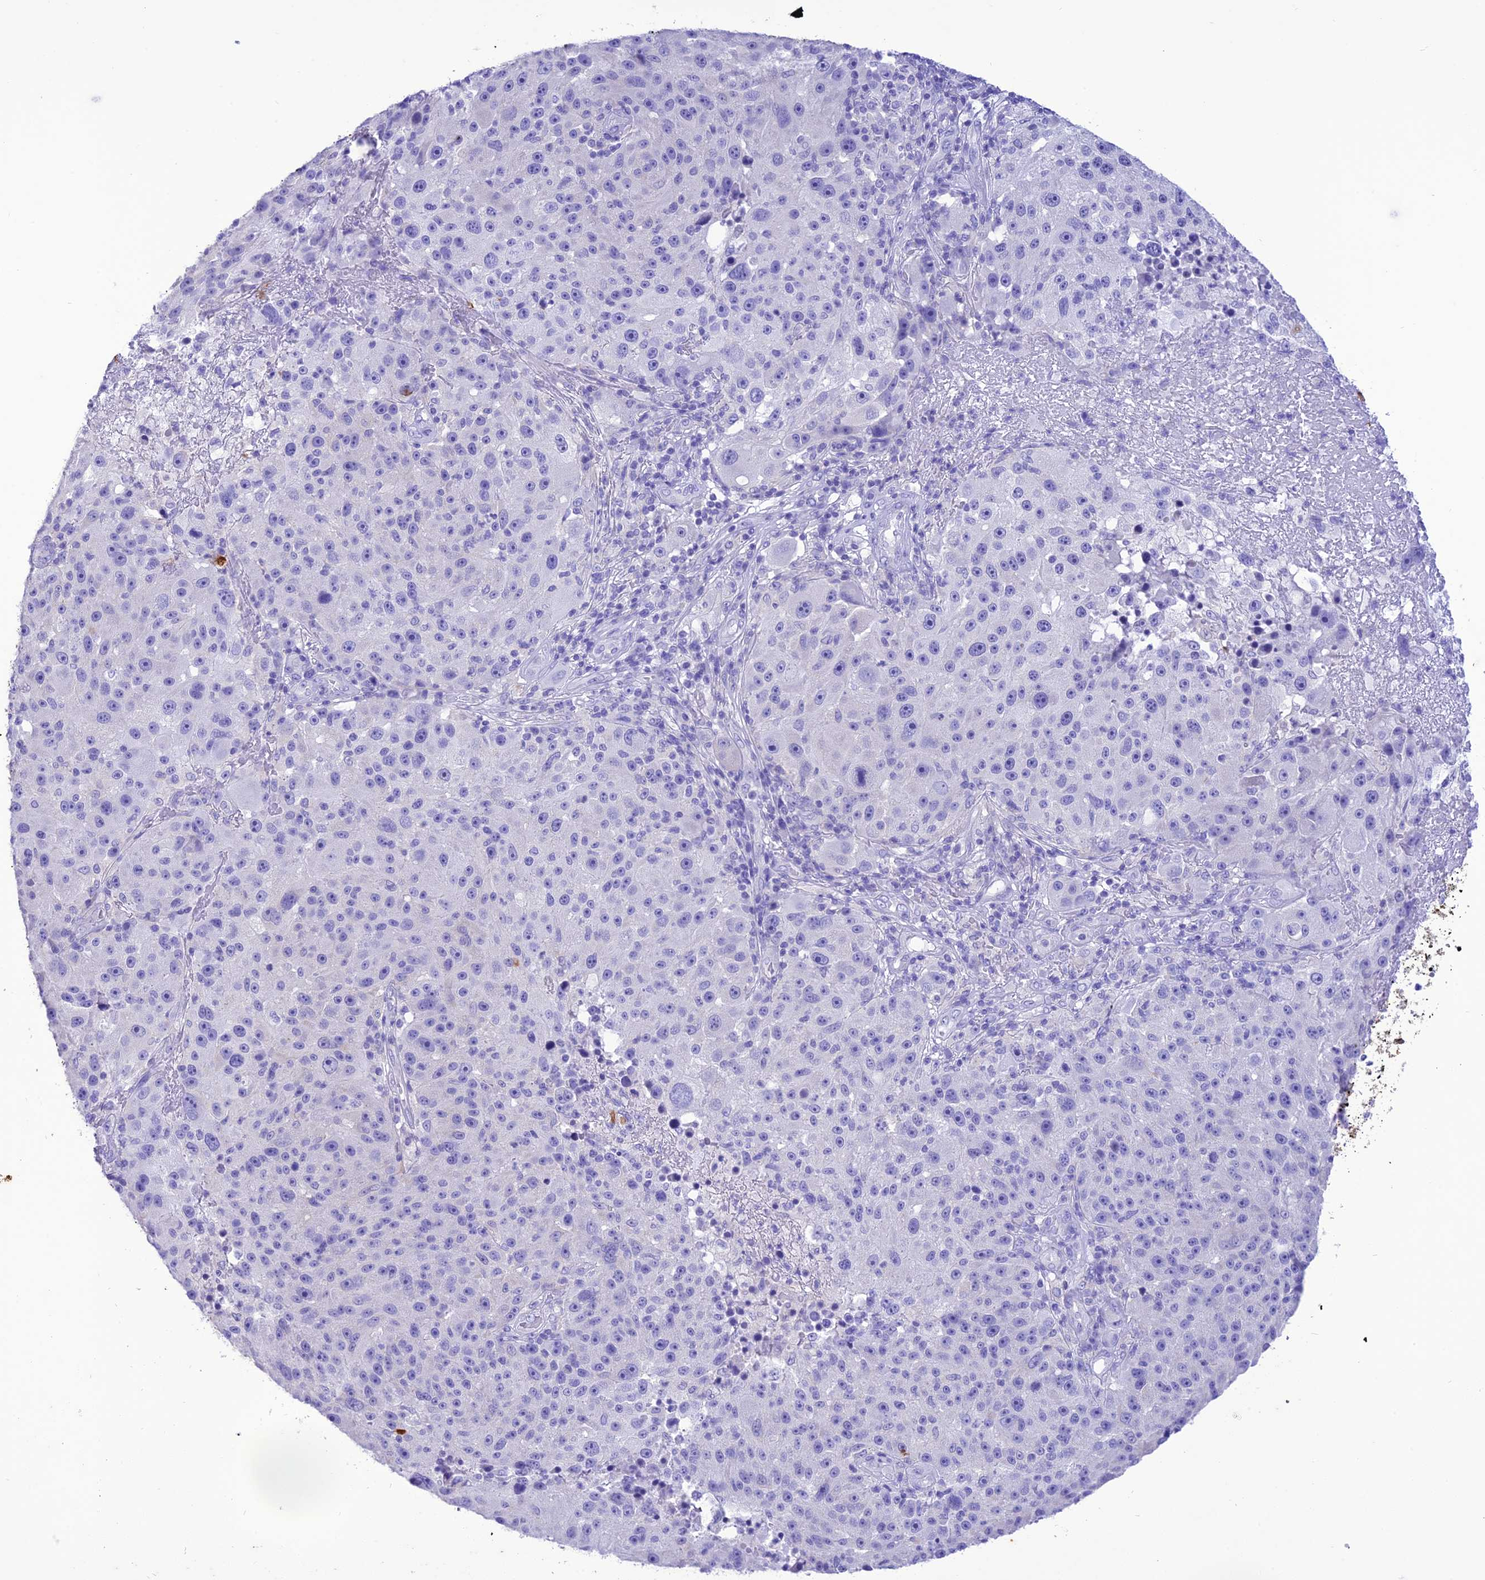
{"staining": {"intensity": "negative", "quantity": "none", "location": "none"}, "tissue": "melanoma", "cell_type": "Tumor cells", "image_type": "cancer", "snomed": [{"axis": "morphology", "description": "Malignant melanoma, NOS"}, {"axis": "topography", "description": "Skin"}], "caption": "Tumor cells are negative for brown protein staining in malignant melanoma.", "gene": "VPS52", "patient": {"sex": "male", "age": 53}}